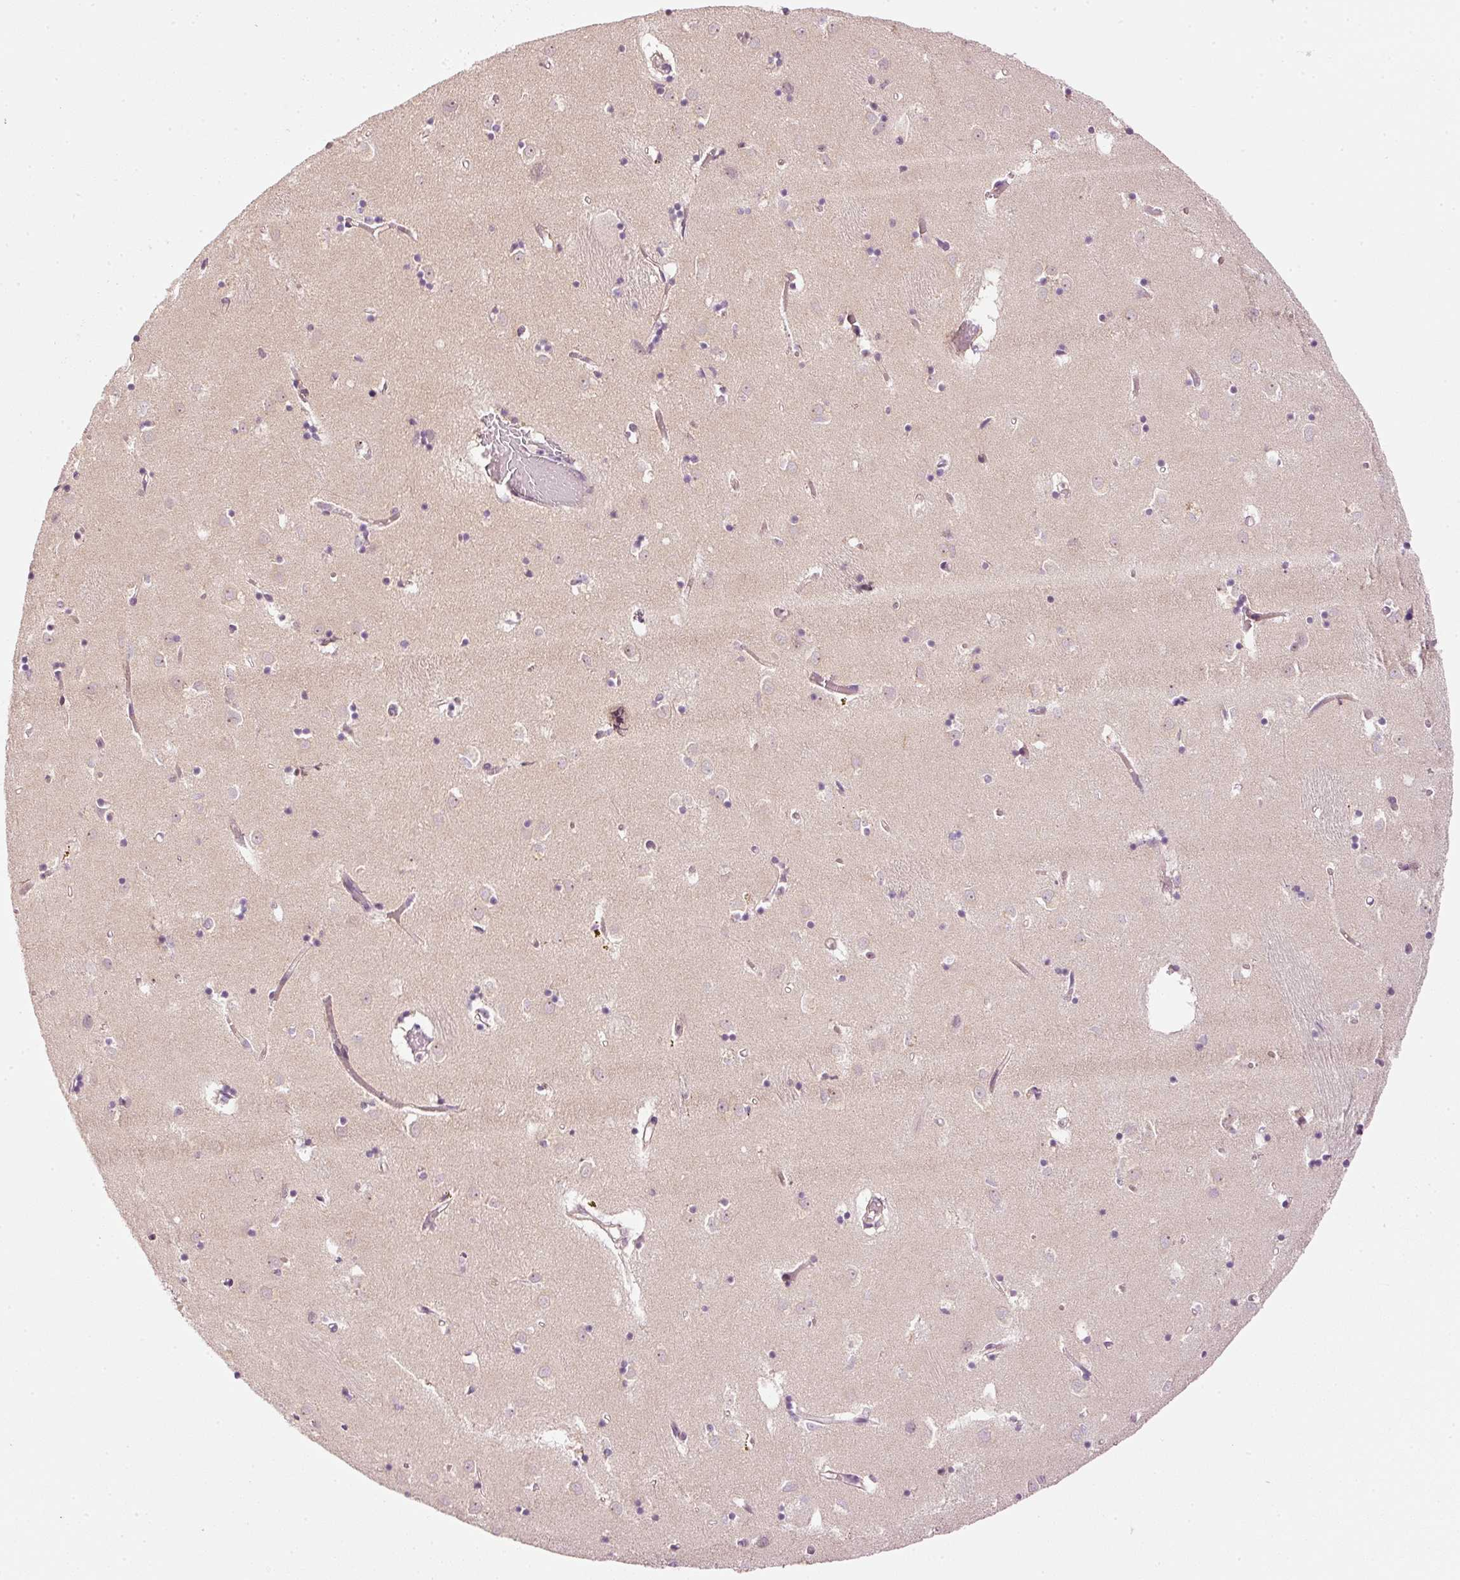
{"staining": {"intensity": "weak", "quantity": "<25%", "location": "cytoplasmic/membranous"}, "tissue": "caudate", "cell_type": "Glial cells", "image_type": "normal", "snomed": [{"axis": "morphology", "description": "Normal tissue, NOS"}, {"axis": "topography", "description": "Lateral ventricle wall"}], "caption": "Glial cells are negative for brown protein staining in normal caudate. (Immunohistochemistry, brightfield microscopy, high magnification).", "gene": "CDC20B", "patient": {"sex": "male", "age": 70}}